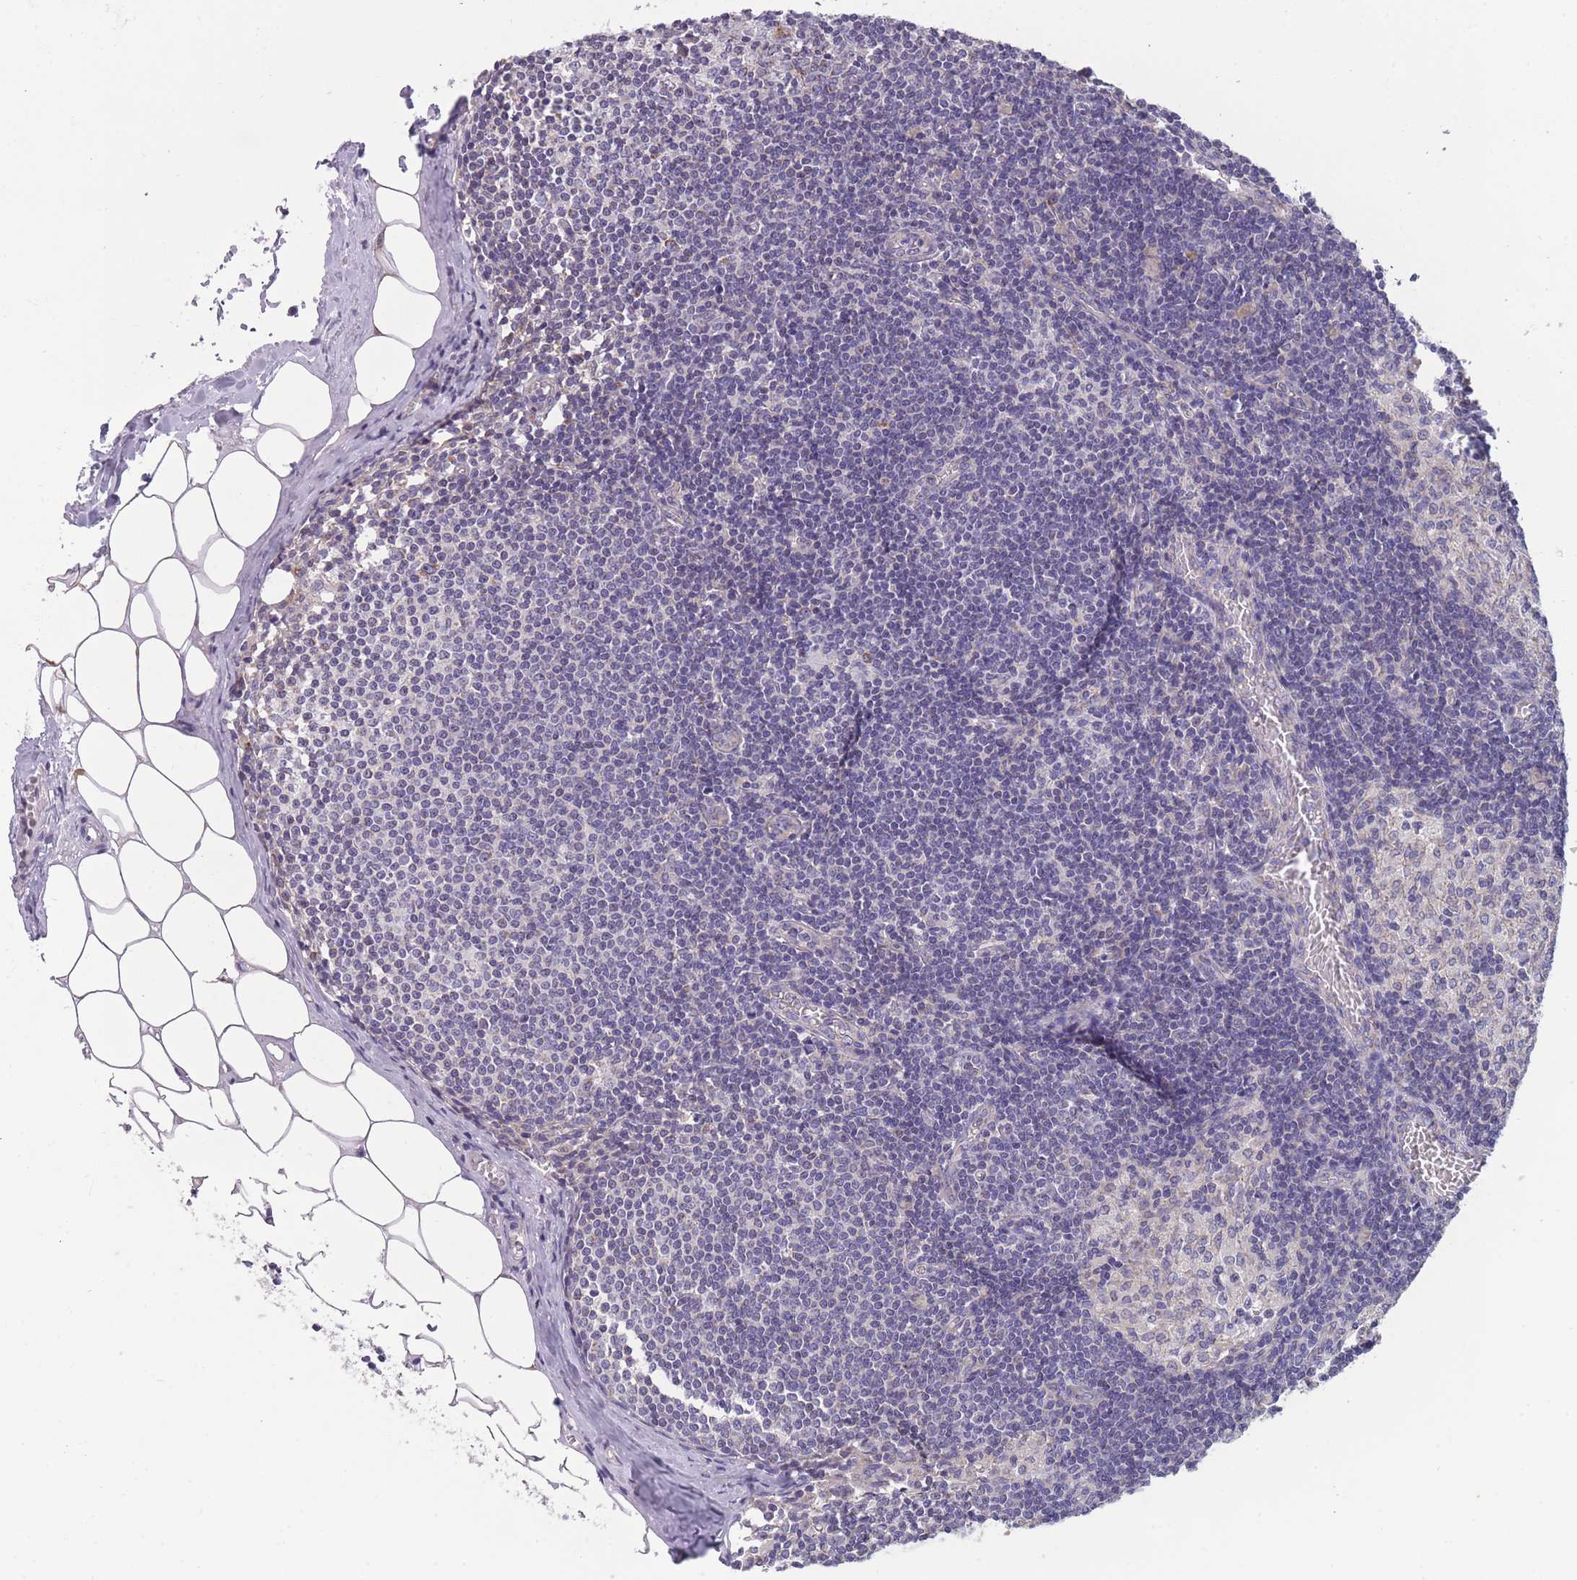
{"staining": {"intensity": "moderate", "quantity": "<25%", "location": "cytoplasmic/membranous"}, "tissue": "lymph node", "cell_type": "Germinal center cells", "image_type": "normal", "snomed": [{"axis": "morphology", "description": "Normal tissue, NOS"}, {"axis": "topography", "description": "Lymph node"}], "caption": "The histopathology image shows a brown stain indicating the presence of a protein in the cytoplasmic/membranous of germinal center cells in lymph node.", "gene": "MRPS18C", "patient": {"sex": "female", "age": 42}}